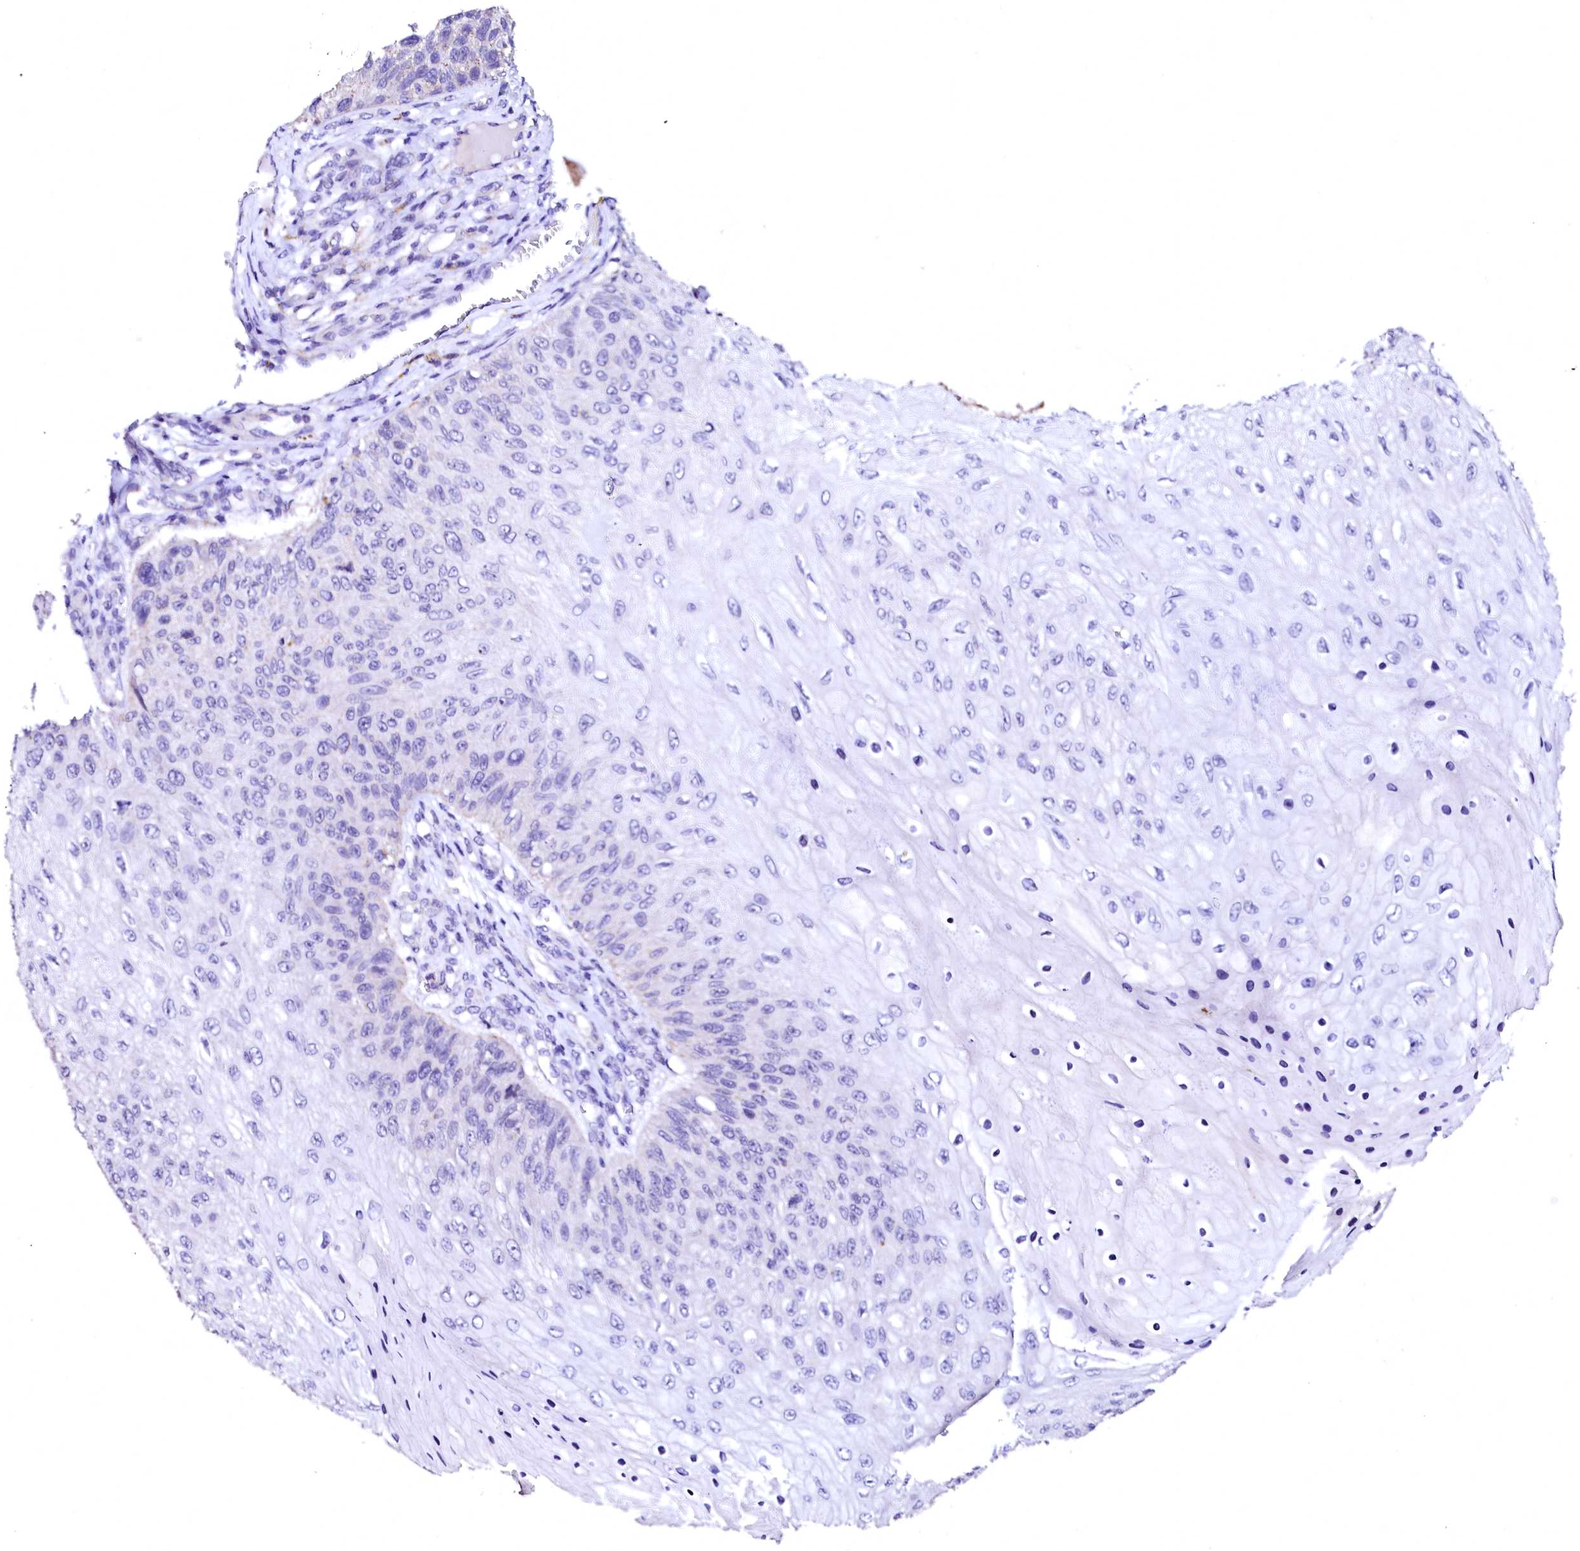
{"staining": {"intensity": "negative", "quantity": "none", "location": "none"}, "tissue": "skin cancer", "cell_type": "Tumor cells", "image_type": "cancer", "snomed": [{"axis": "morphology", "description": "Squamous cell carcinoma, NOS"}, {"axis": "topography", "description": "Skin"}], "caption": "Squamous cell carcinoma (skin) stained for a protein using immunohistochemistry demonstrates no positivity tumor cells.", "gene": "NALF1", "patient": {"sex": "female", "age": 88}}